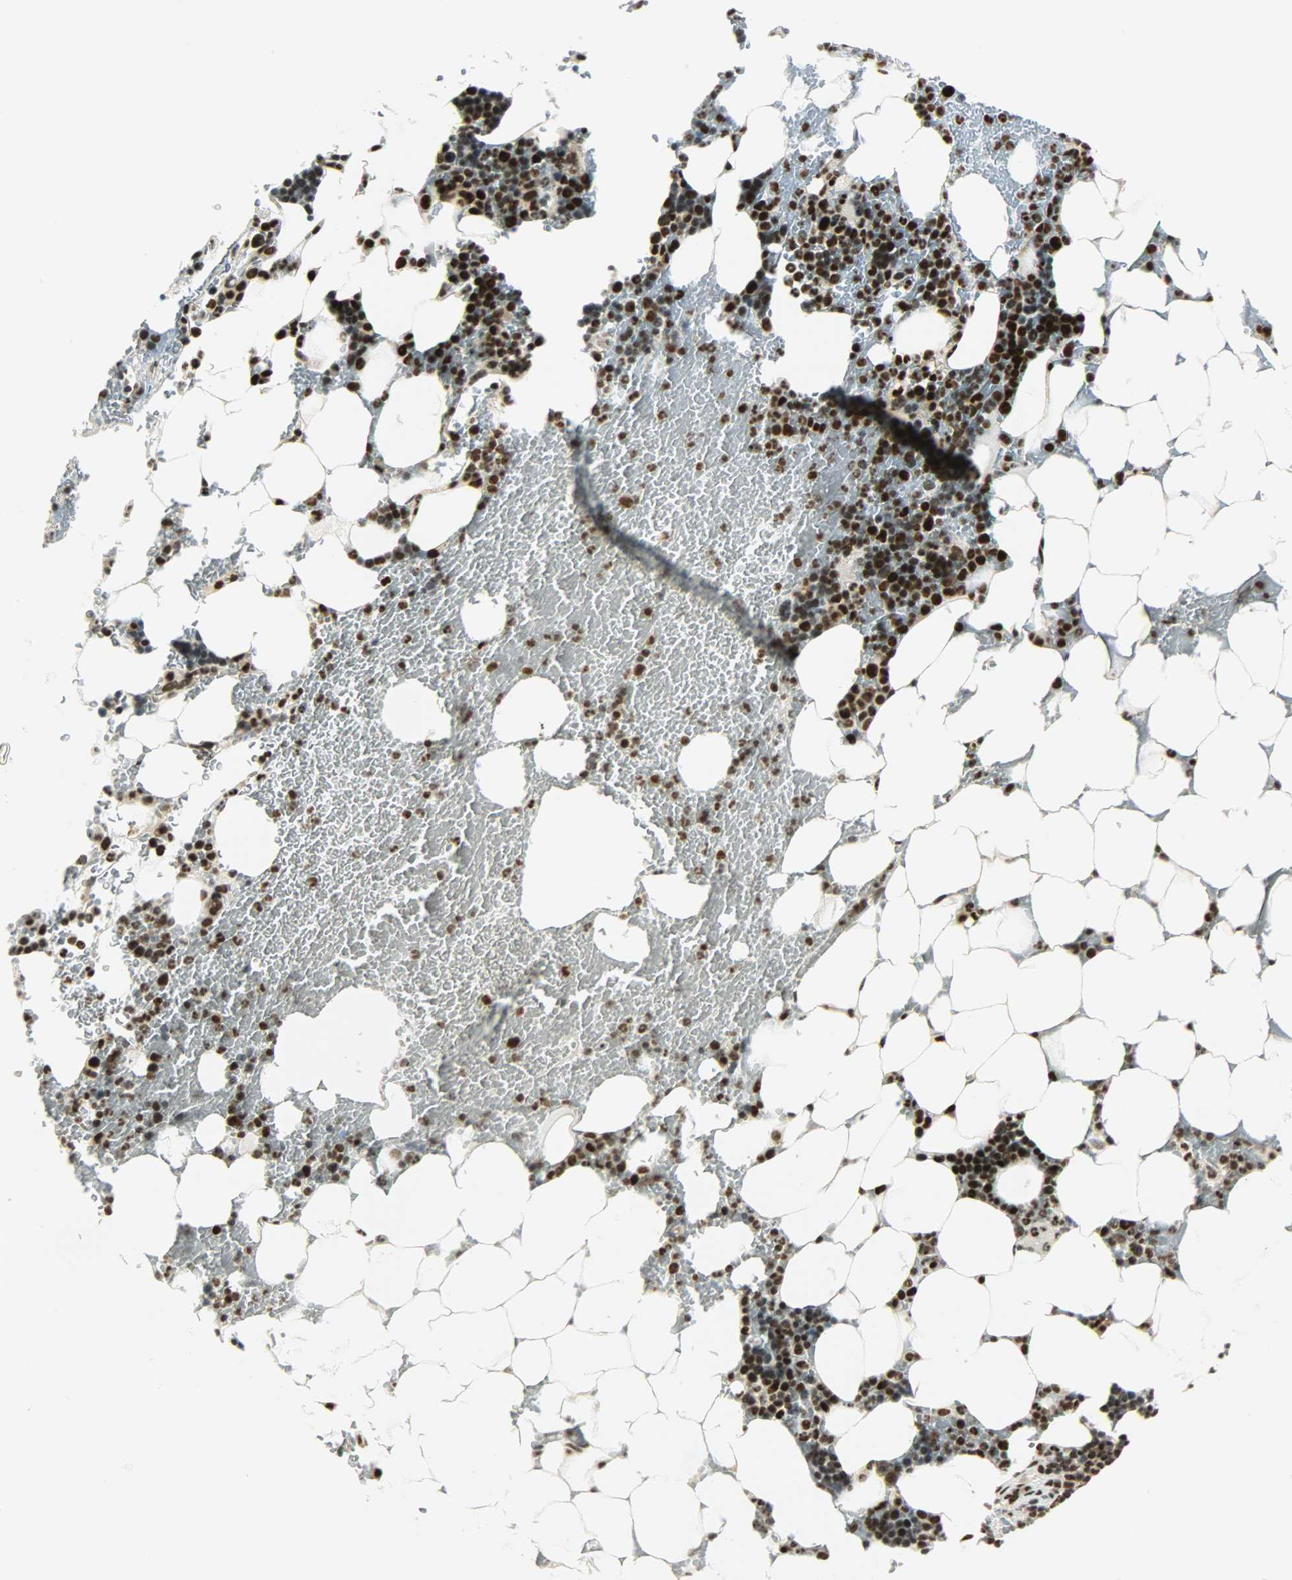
{"staining": {"intensity": "strong", "quantity": ">75%", "location": "nuclear"}, "tissue": "bone marrow", "cell_type": "Hematopoietic cells", "image_type": "normal", "snomed": [{"axis": "morphology", "description": "Normal tissue, NOS"}, {"axis": "topography", "description": "Bone marrow"}], "caption": "Approximately >75% of hematopoietic cells in benign bone marrow show strong nuclear protein staining as visualized by brown immunohistochemical staining.", "gene": "SUGP1", "patient": {"sex": "female", "age": 73}}